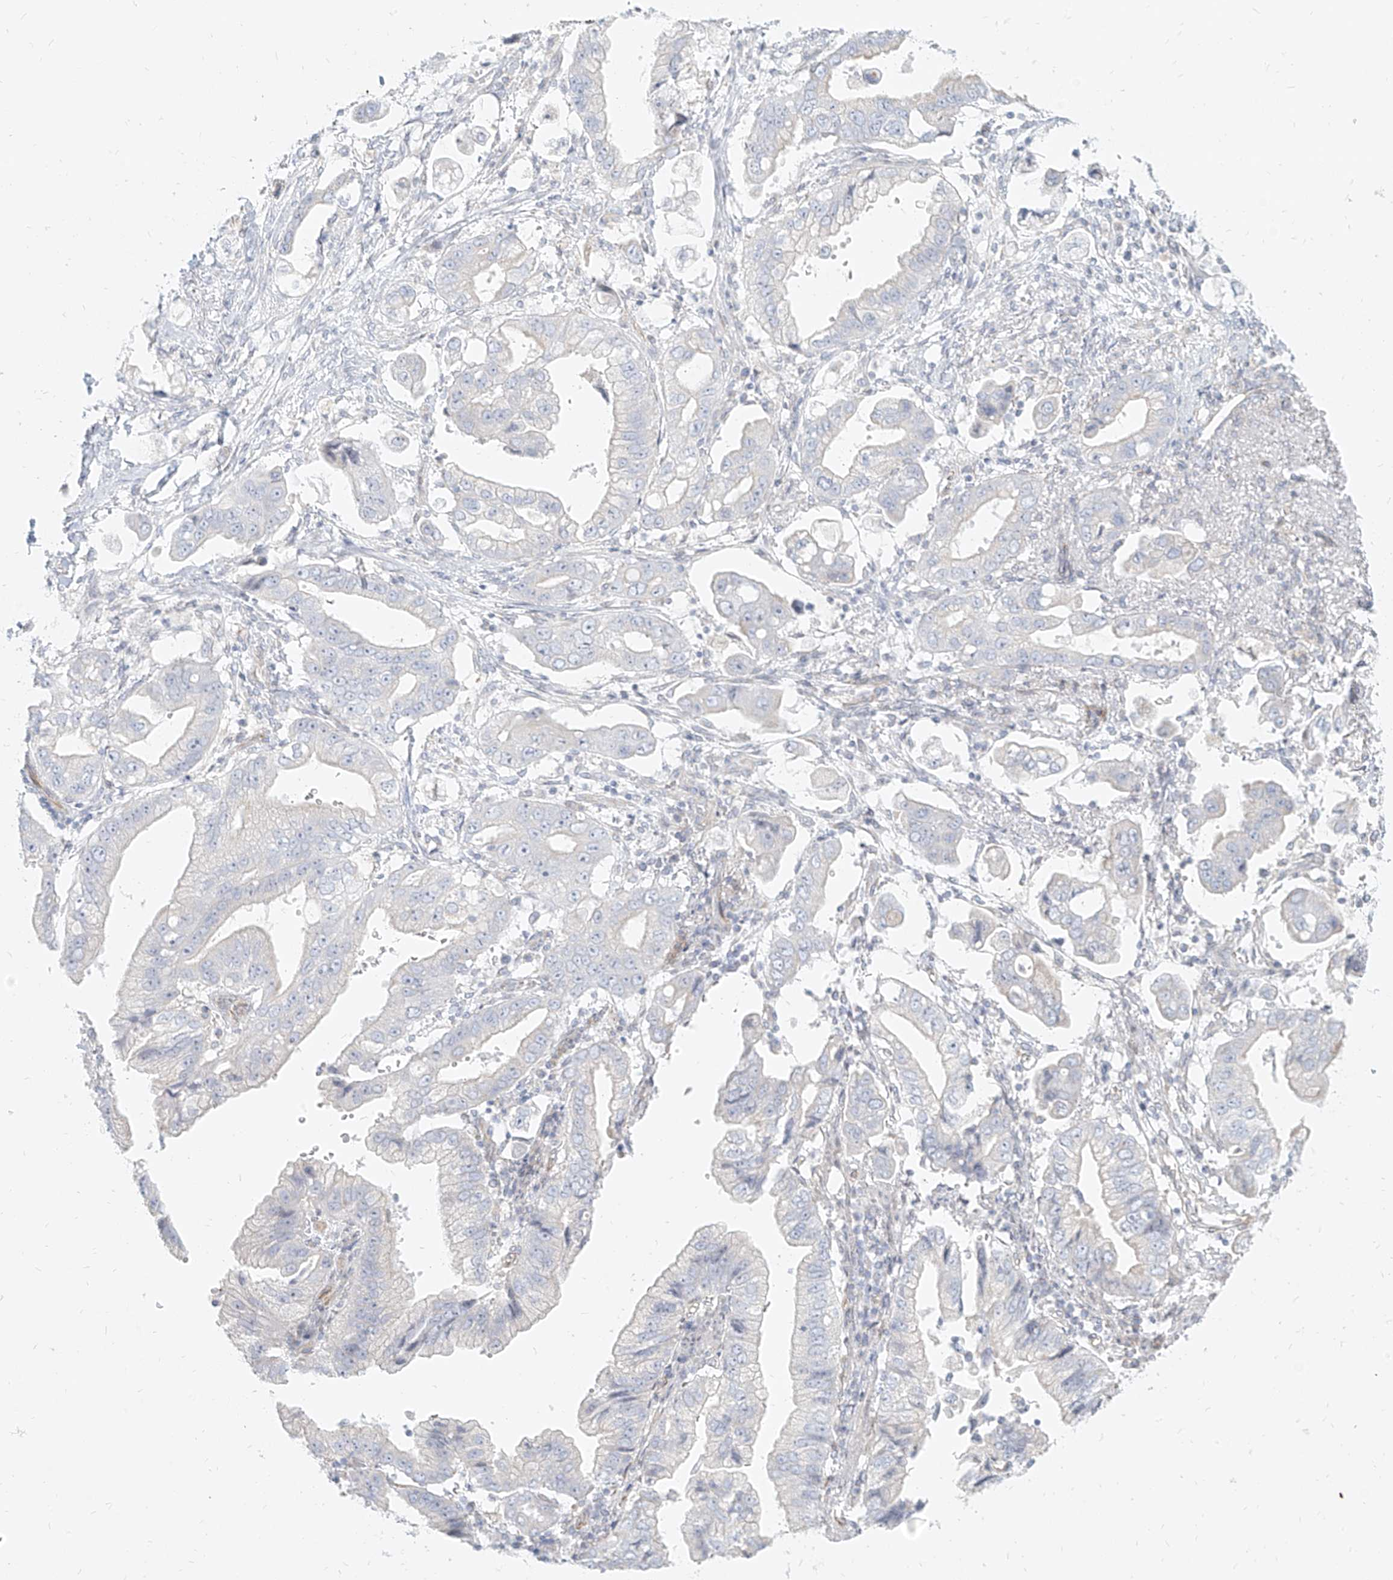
{"staining": {"intensity": "negative", "quantity": "none", "location": "none"}, "tissue": "stomach cancer", "cell_type": "Tumor cells", "image_type": "cancer", "snomed": [{"axis": "morphology", "description": "Adenocarcinoma, NOS"}, {"axis": "topography", "description": "Stomach"}], "caption": "Immunohistochemical staining of human stomach cancer (adenocarcinoma) displays no significant staining in tumor cells. (DAB immunohistochemistry with hematoxylin counter stain).", "gene": "ITPKB", "patient": {"sex": "male", "age": 62}}